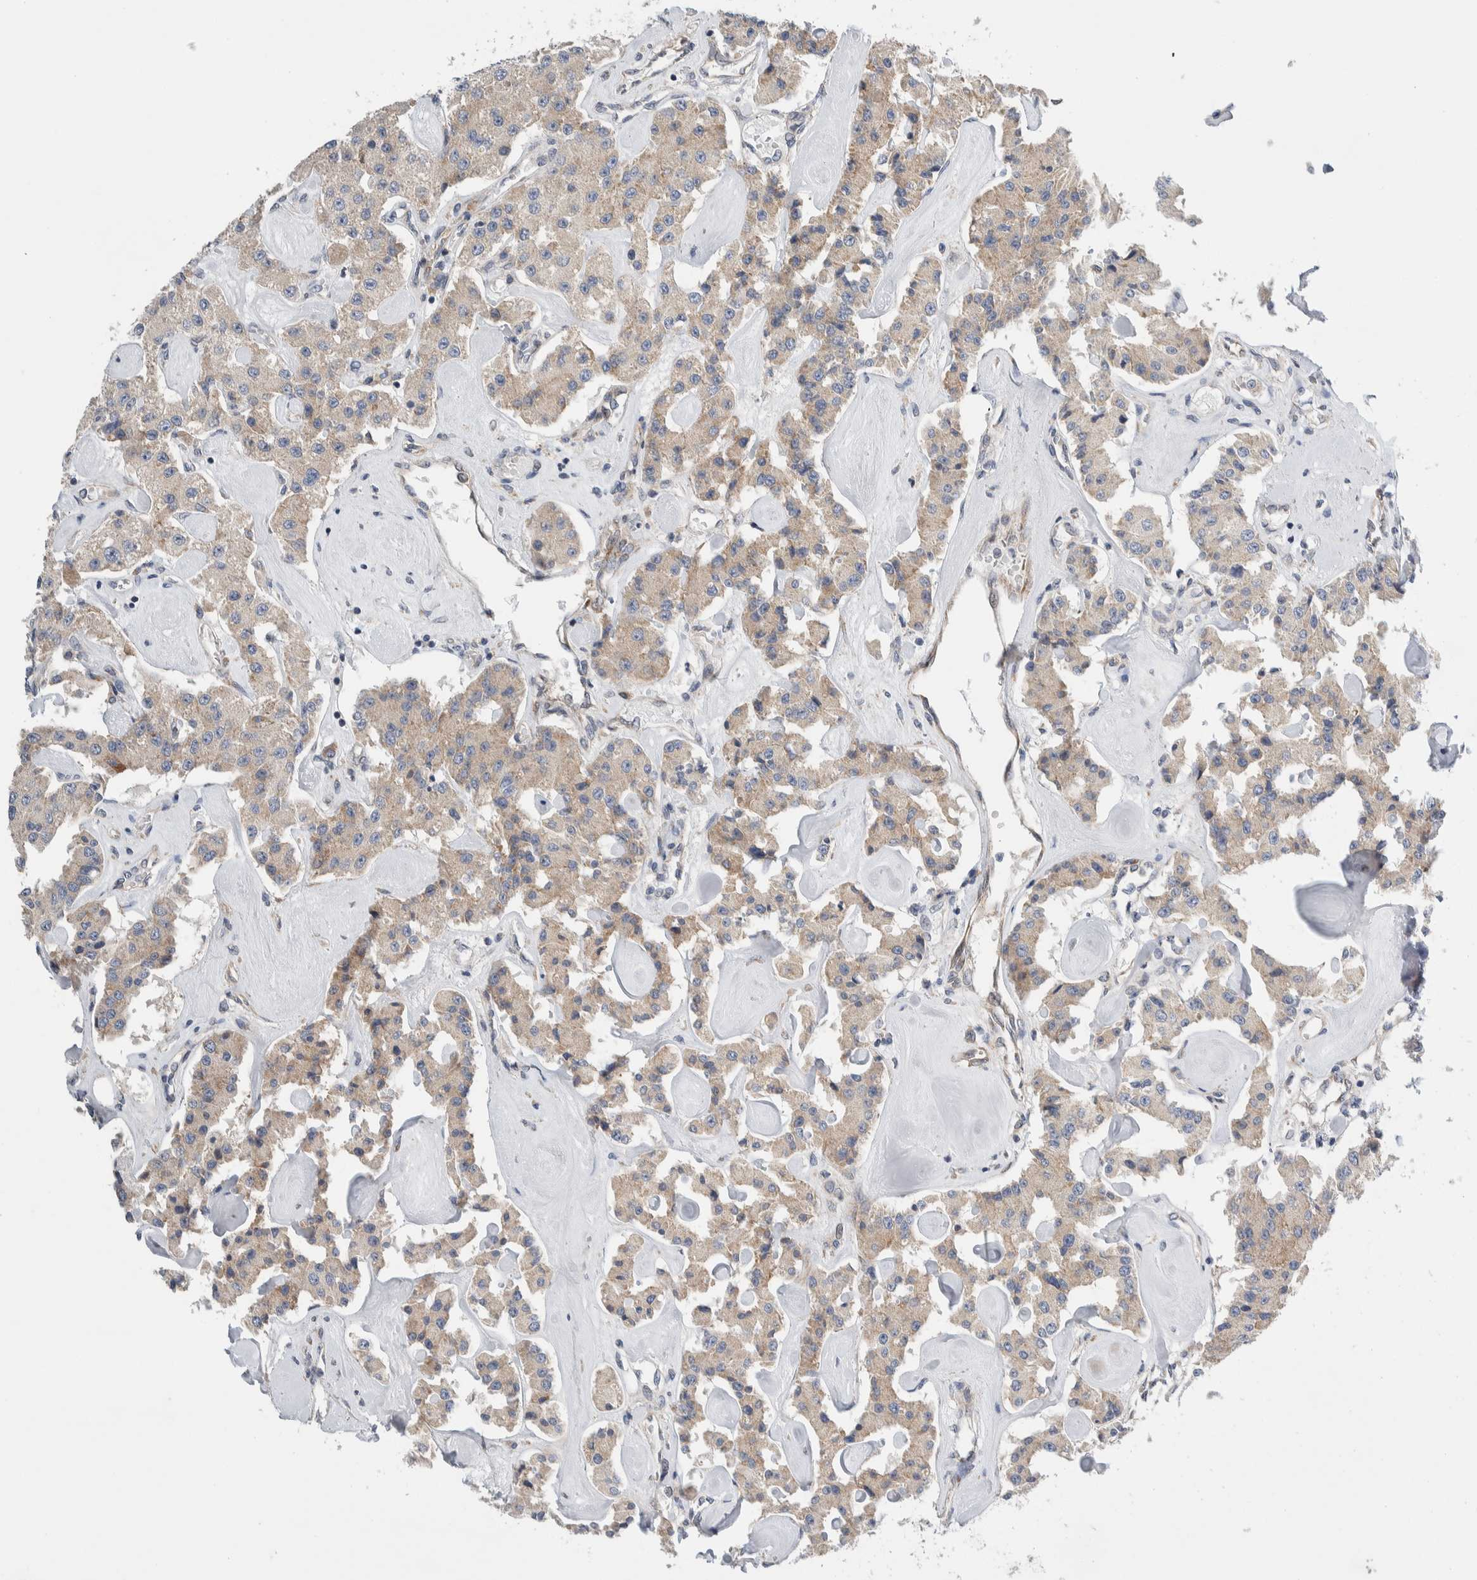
{"staining": {"intensity": "weak", "quantity": "25%-75%", "location": "cytoplasmic/membranous"}, "tissue": "carcinoid", "cell_type": "Tumor cells", "image_type": "cancer", "snomed": [{"axis": "morphology", "description": "Carcinoid, malignant, NOS"}, {"axis": "topography", "description": "Pancreas"}], "caption": "Immunohistochemical staining of carcinoid demonstrates low levels of weak cytoplasmic/membranous staining in approximately 25%-75% of tumor cells.", "gene": "RACK1", "patient": {"sex": "male", "age": 41}}